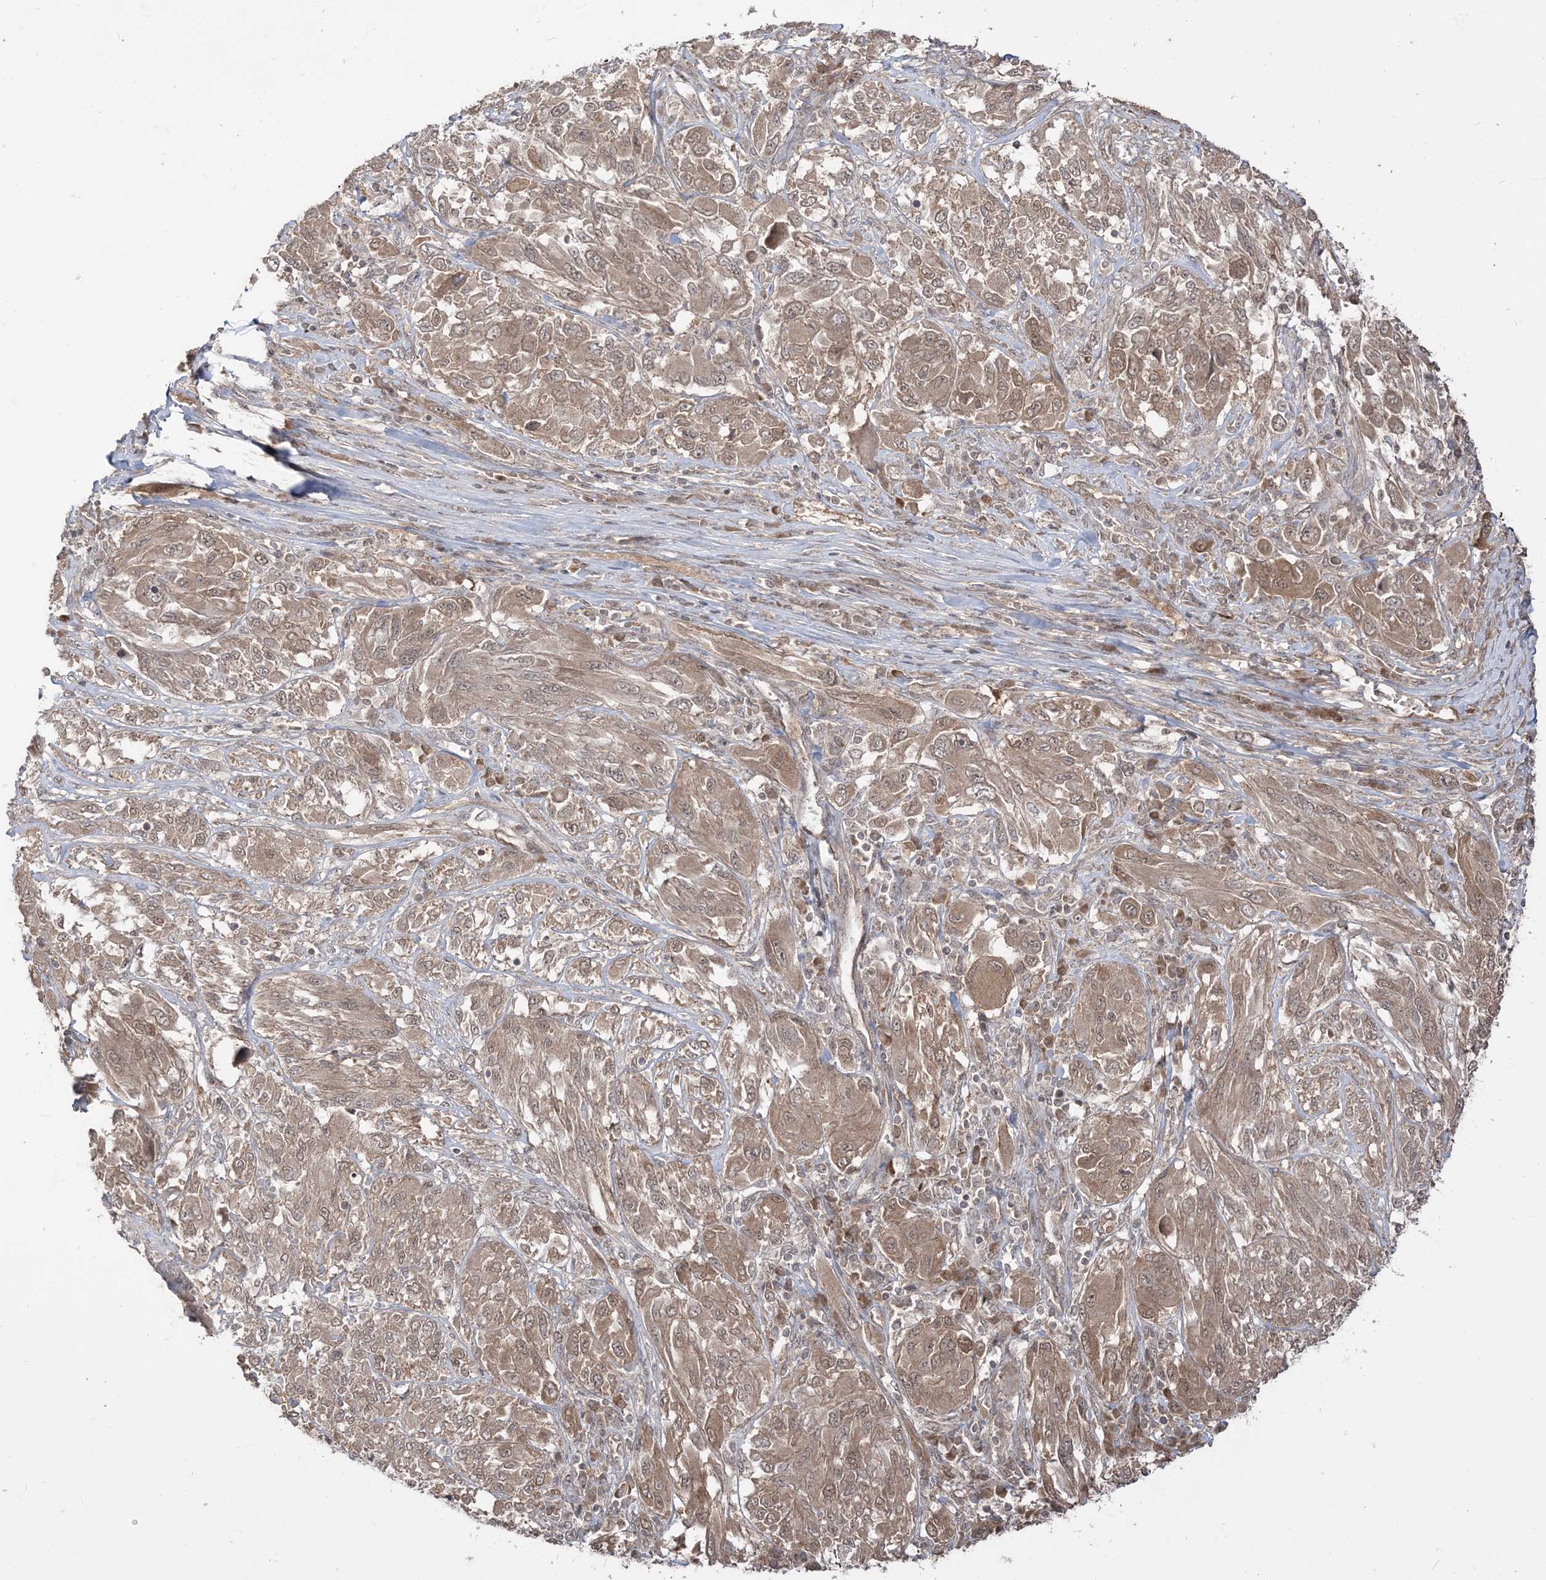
{"staining": {"intensity": "weak", "quantity": ">75%", "location": "cytoplasmic/membranous,nuclear"}, "tissue": "melanoma", "cell_type": "Tumor cells", "image_type": "cancer", "snomed": [{"axis": "morphology", "description": "Malignant melanoma, NOS"}, {"axis": "topography", "description": "Skin"}], "caption": "Tumor cells display weak cytoplasmic/membranous and nuclear staining in approximately >75% of cells in malignant melanoma.", "gene": "TBCC", "patient": {"sex": "female", "age": 91}}